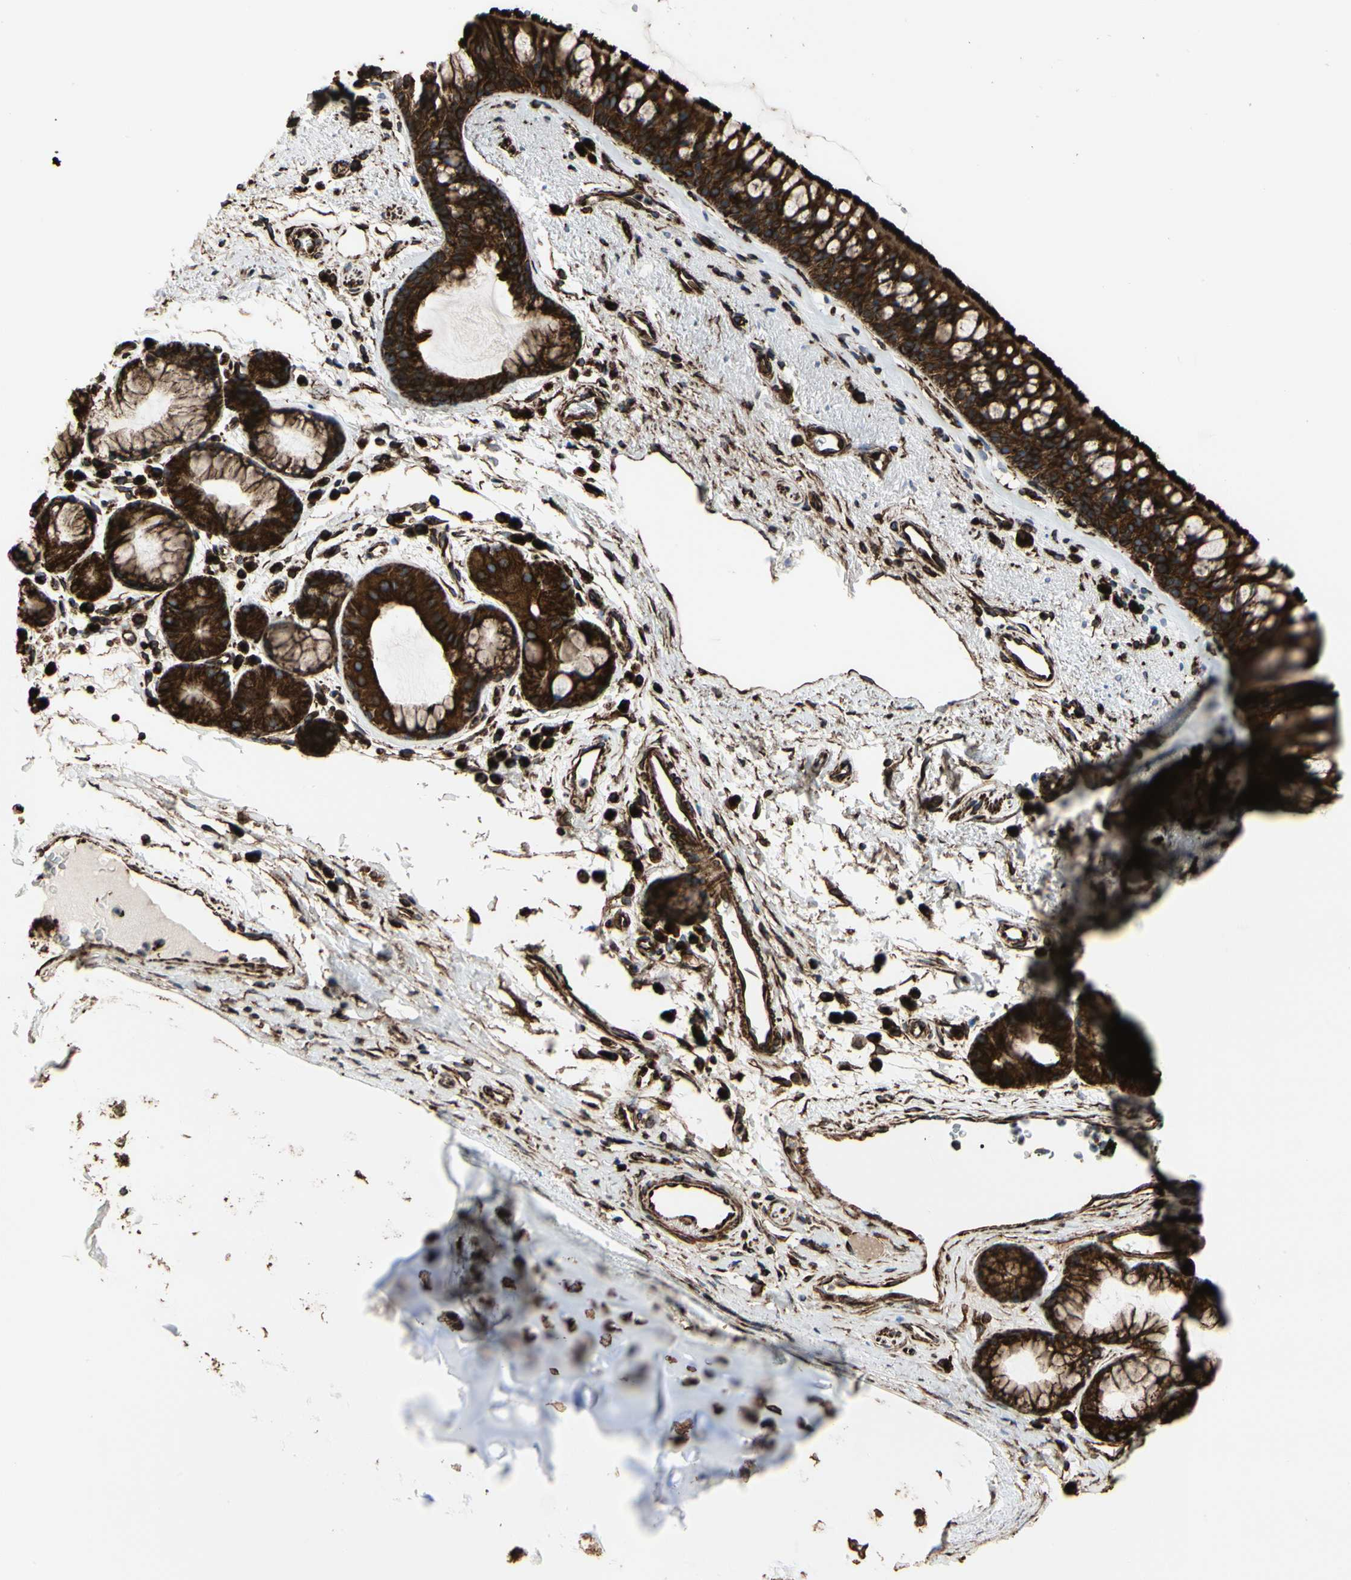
{"staining": {"intensity": "strong", "quantity": ">75%", "location": "cytoplasmic/membranous"}, "tissue": "bronchus", "cell_type": "Respiratory epithelial cells", "image_type": "normal", "snomed": [{"axis": "morphology", "description": "Normal tissue, NOS"}, {"axis": "topography", "description": "Bronchus"}], "caption": "Normal bronchus demonstrates strong cytoplasmic/membranous expression in approximately >75% of respiratory epithelial cells (Stains: DAB in brown, nuclei in blue, Microscopy: brightfield microscopy at high magnification)..", "gene": "TUBA1A", "patient": {"sex": "female", "age": 54}}